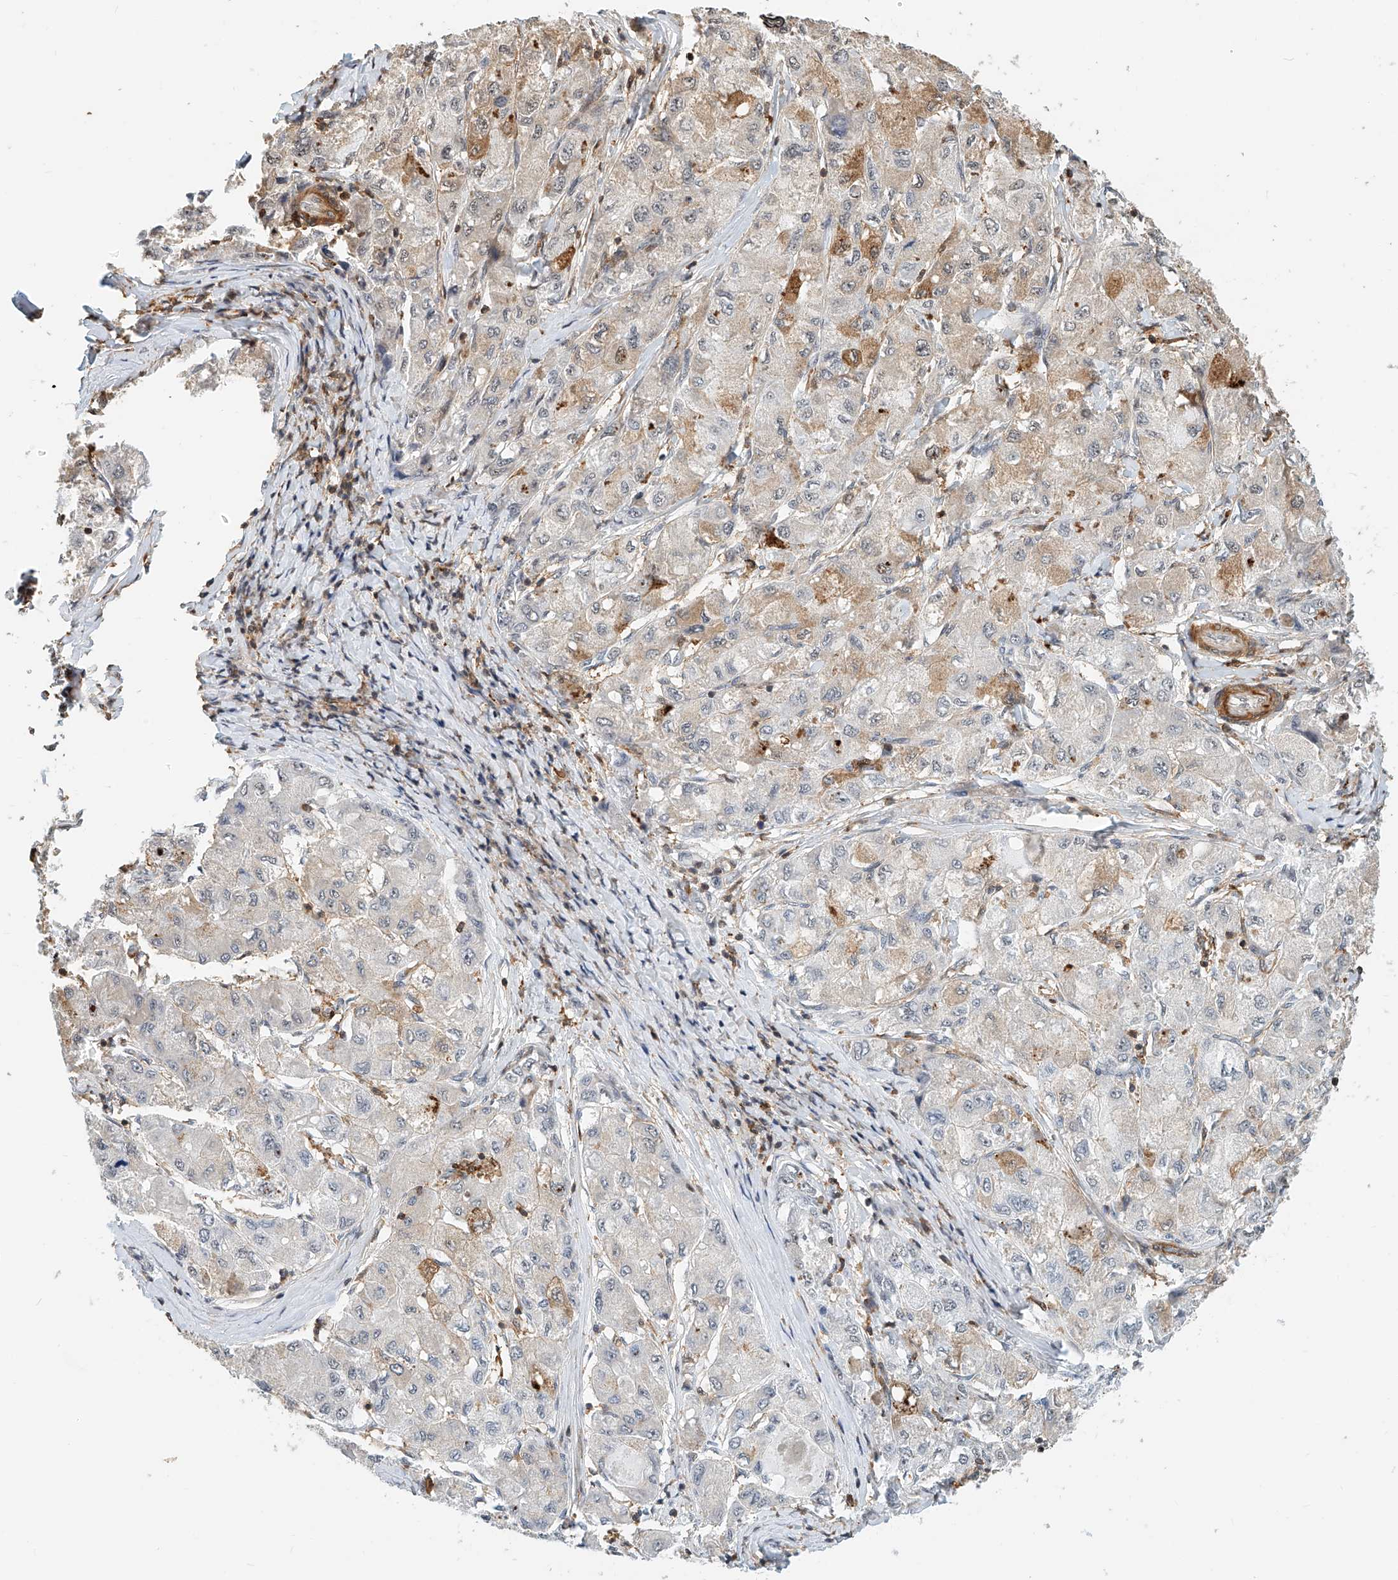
{"staining": {"intensity": "moderate", "quantity": "<25%", "location": "cytoplasmic/membranous"}, "tissue": "liver cancer", "cell_type": "Tumor cells", "image_type": "cancer", "snomed": [{"axis": "morphology", "description": "Carcinoma, Hepatocellular, NOS"}, {"axis": "topography", "description": "Liver"}], "caption": "DAB (3,3'-diaminobenzidine) immunohistochemical staining of human liver cancer (hepatocellular carcinoma) demonstrates moderate cytoplasmic/membranous protein staining in approximately <25% of tumor cells. Nuclei are stained in blue.", "gene": "MICAL1", "patient": {"sex": "male", "age": 80}}